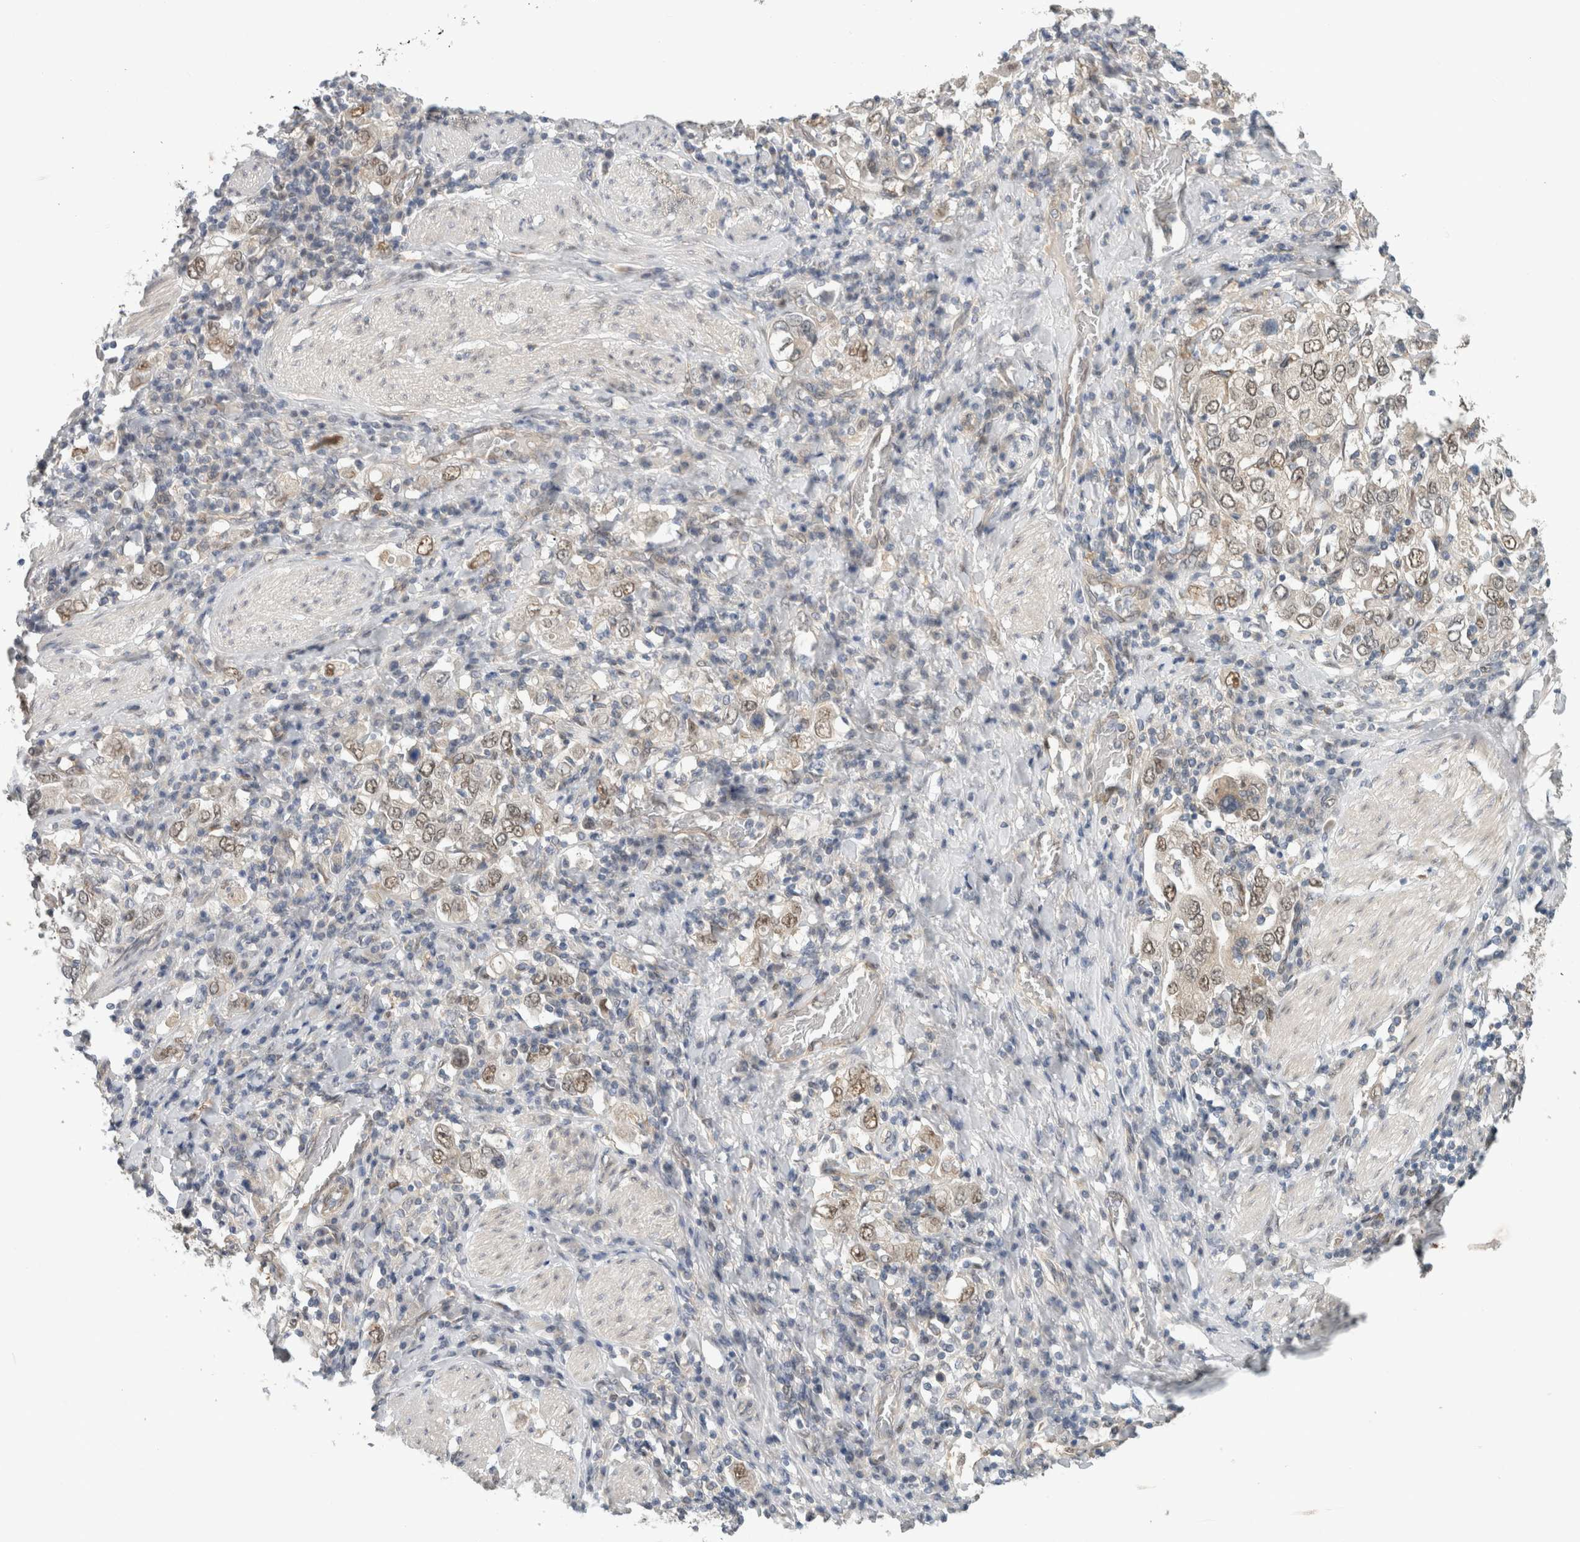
{"staining": {"intensity": "weak", "quantity": "25%-75%", "location": "nuclear"}, "tissue": "stomach cancer", "cell_type": "Tumor cells", "image_type": "cancer", "snomed": [{"axis": "morphology", "description": "Adenocarcinoma, NOS"}, {"axis": "topography", "description": "Stomach, upper"}], "caption": "Protein expression analysis of stomach cancer displays weak nuclear expression in approximately 25%-75% of tumor cells.", "gene": "EIF4G3", "patient": {"sex": "male", "age": 62}}